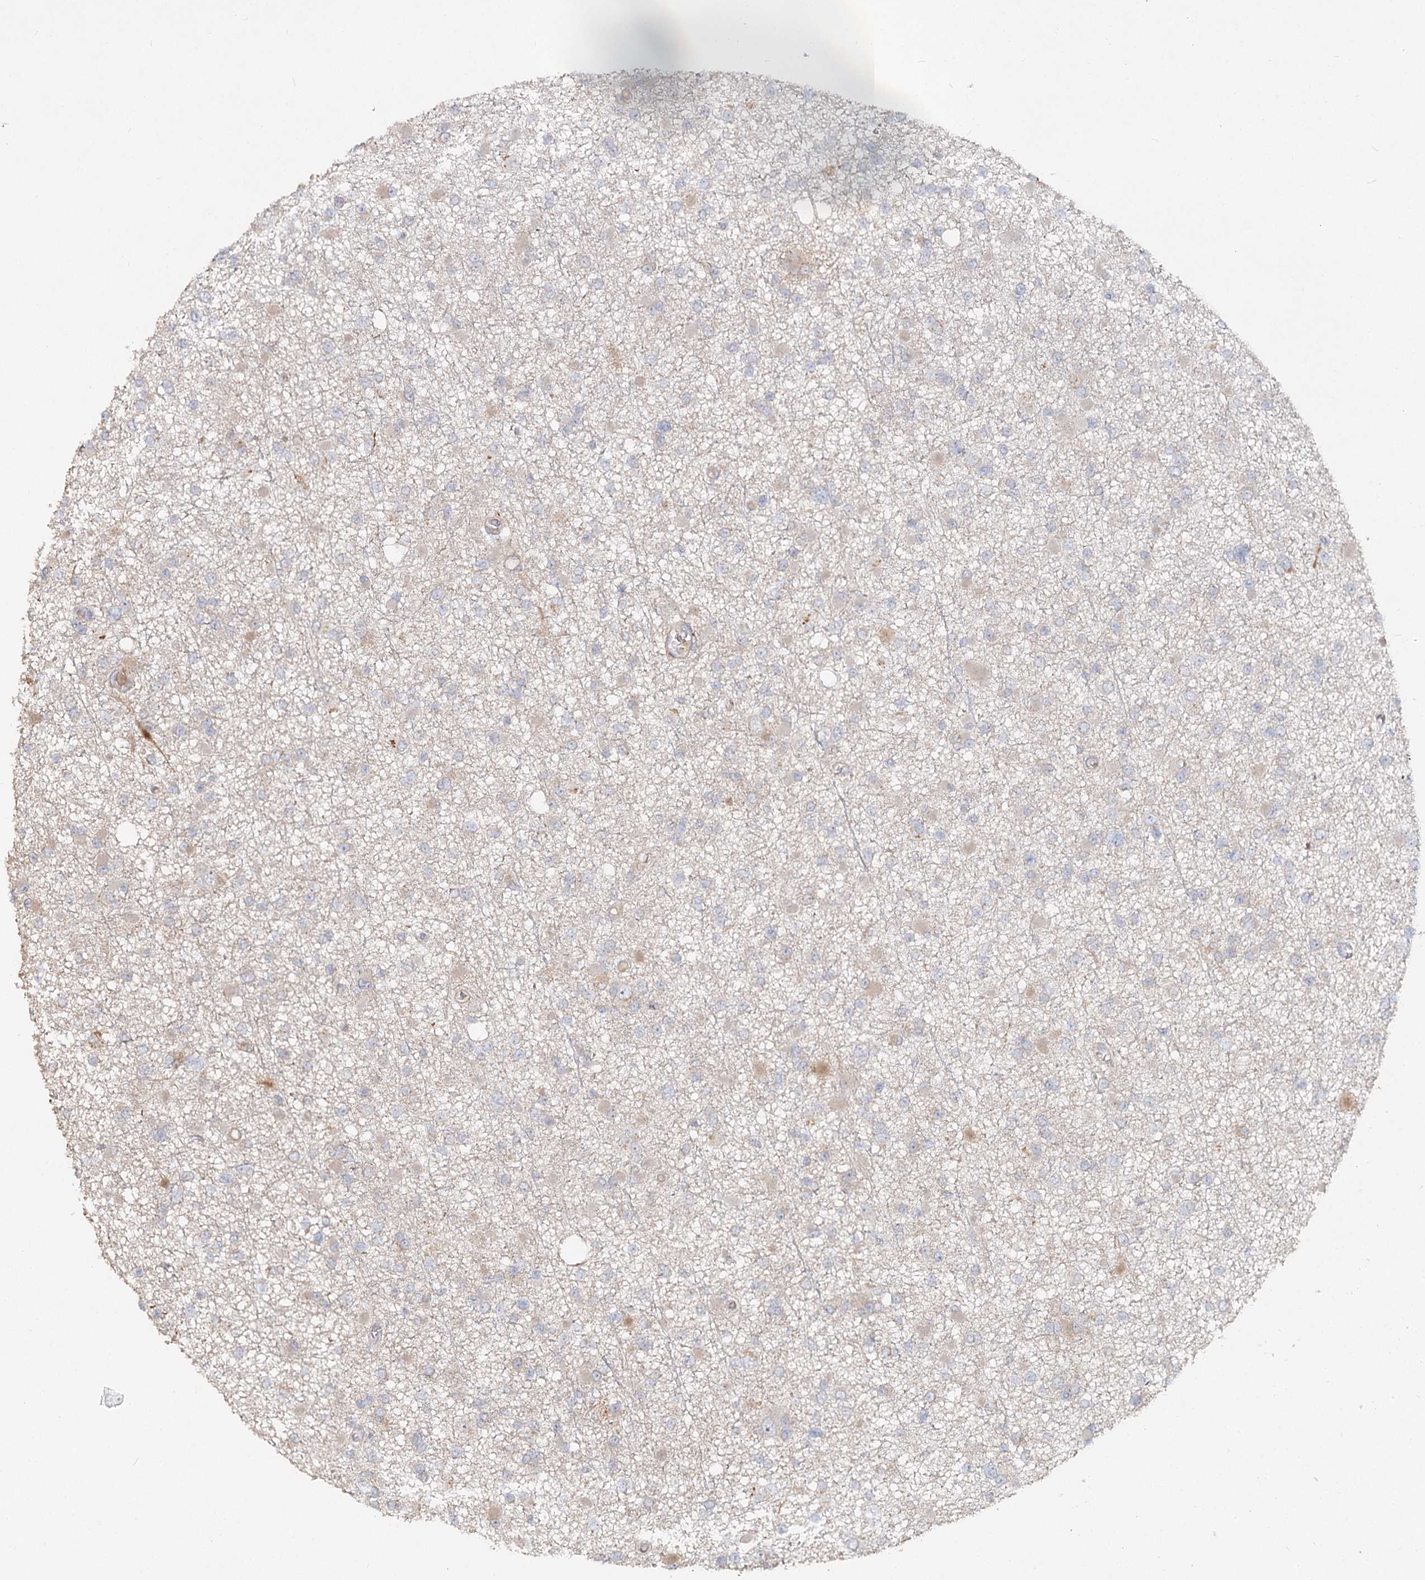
{"staining": {"intensity": "negative", "quantity": "none", "location": "none"}, "tissue": "glioma", "cell_type": "Tumor cells", "image_type": "cancer", "snomed": [{"axis": "morphology", "description": "Glioma, malignant, Low grade"}, {"axis": "topography", "description": "Brain"}], "caption": "A photomicrograph of human malignant glioma (low-grade) is negative for staining in tumor cells.", "gene": "ANGPTL5", "patient": {"sex": "female", "age": 22}}